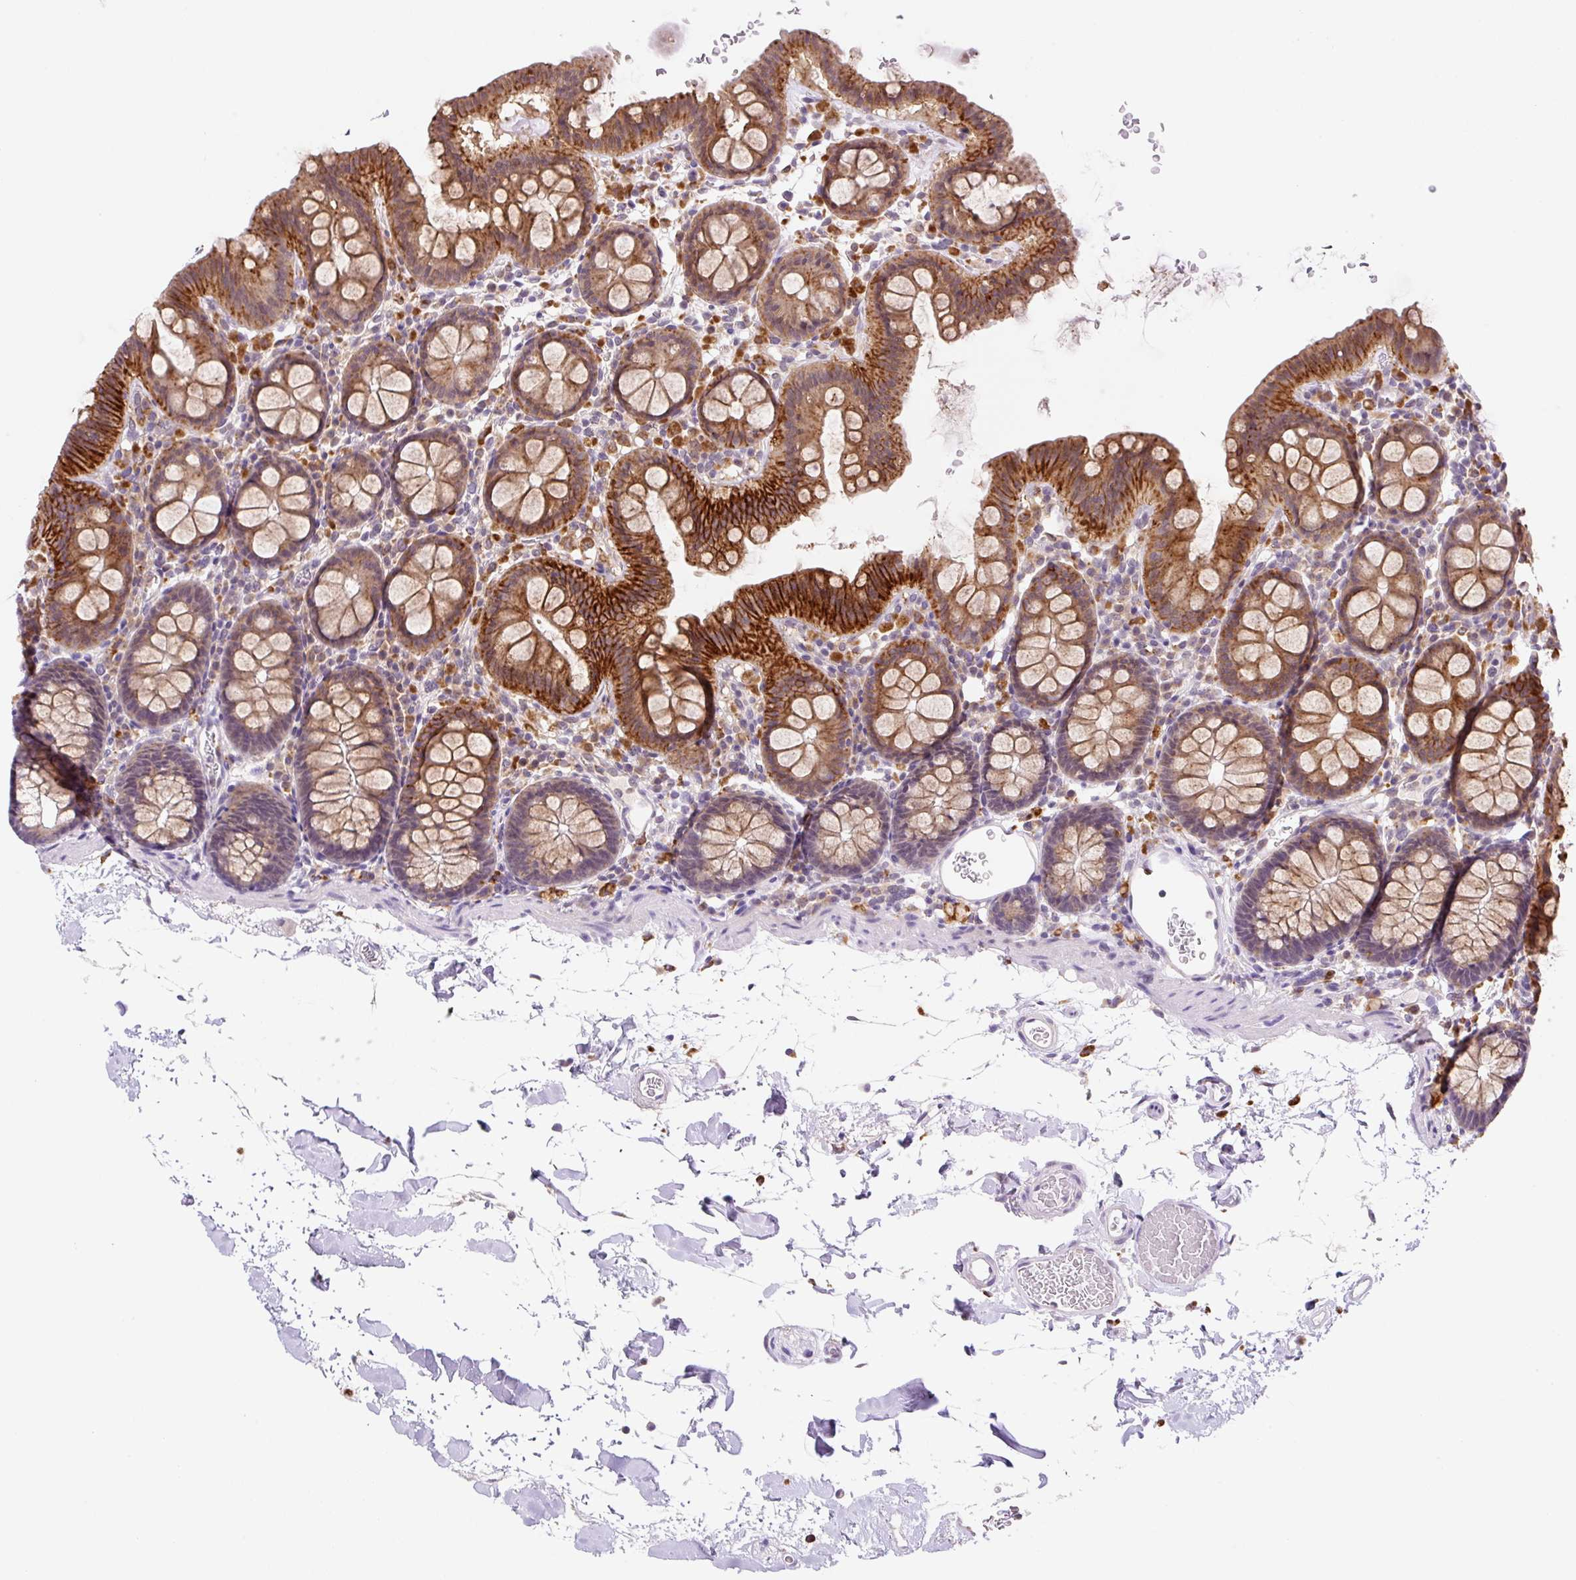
{"staining": {"intensity": "negative", "quantity": "none", "location": "none"}, "tissue": "colon", "cell_type": "Endothelial cells", "image_type": "normal", "snomed": [{"axis": "morphology", "description": "Normal tissue, NOS"}, {"axis": "topography", "description": "Colon"}], "caption": "IHC image of normal colon: human colon stained with DAB (3,3'-diaminobenzidine) demonstrates no significant protein expression in endothelial cells. (Brightfield microscopy of DAB immunohistochemistry (IHC) at high magnification).", "gene": "CEBPZOS", "patient": {"sex": "male", "age": 75}}